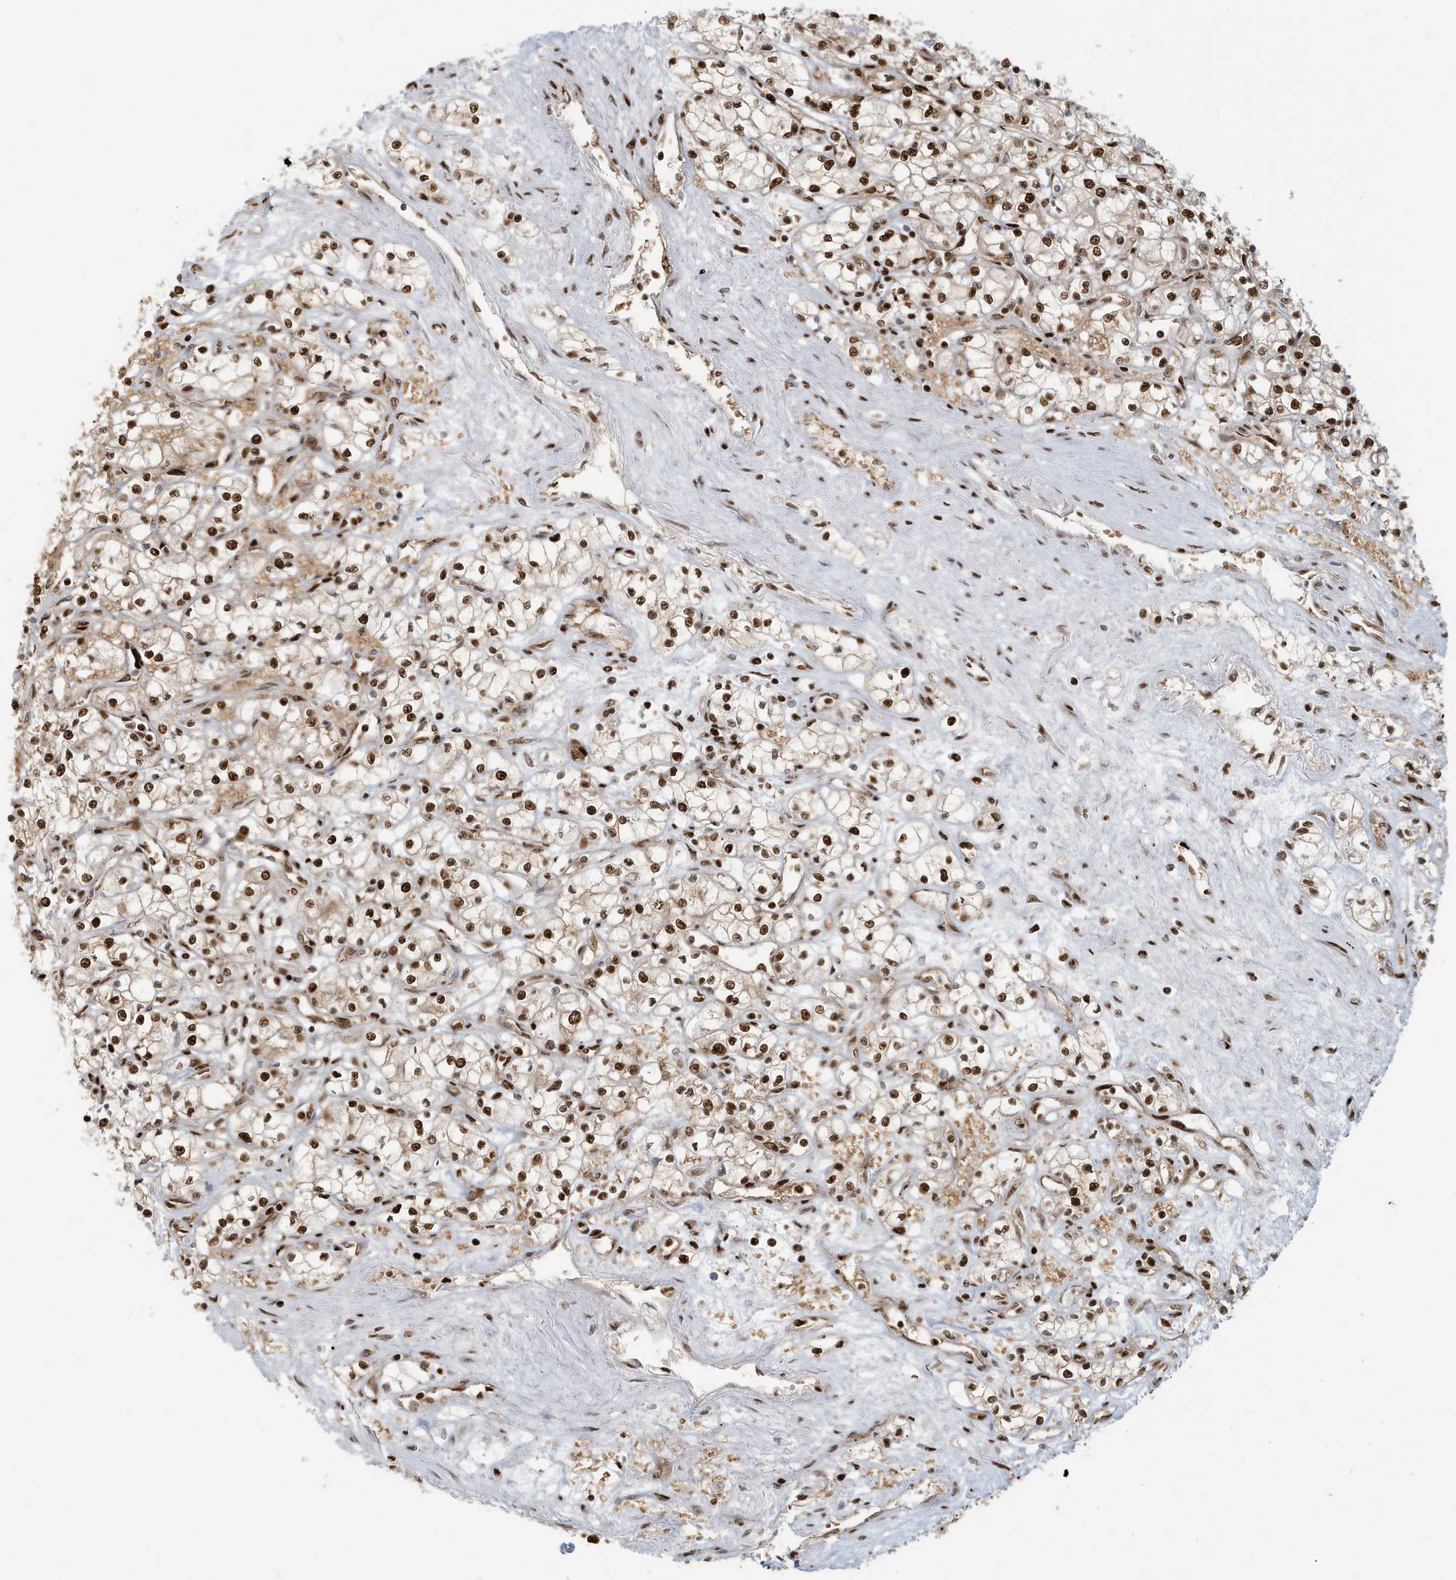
{"staining": {"intensity": "strong", "quantity": ">75%", "location": "nuclear"}, "tissue": "renal cancer", "cell_type": "Tumor cells", "image_type": "cancer", "snomed": [{"axis": "morphology", "description": "Adenocarcinoma, NOS"}, {"axis": "topography", "description": "Kidney"}], "caption": "Tumor cells reveal strong nuclear expression in approximately >75% of cells in renal cancer.", "gene": "CKS2", "patient": {"sex": "male", "age": 59}}